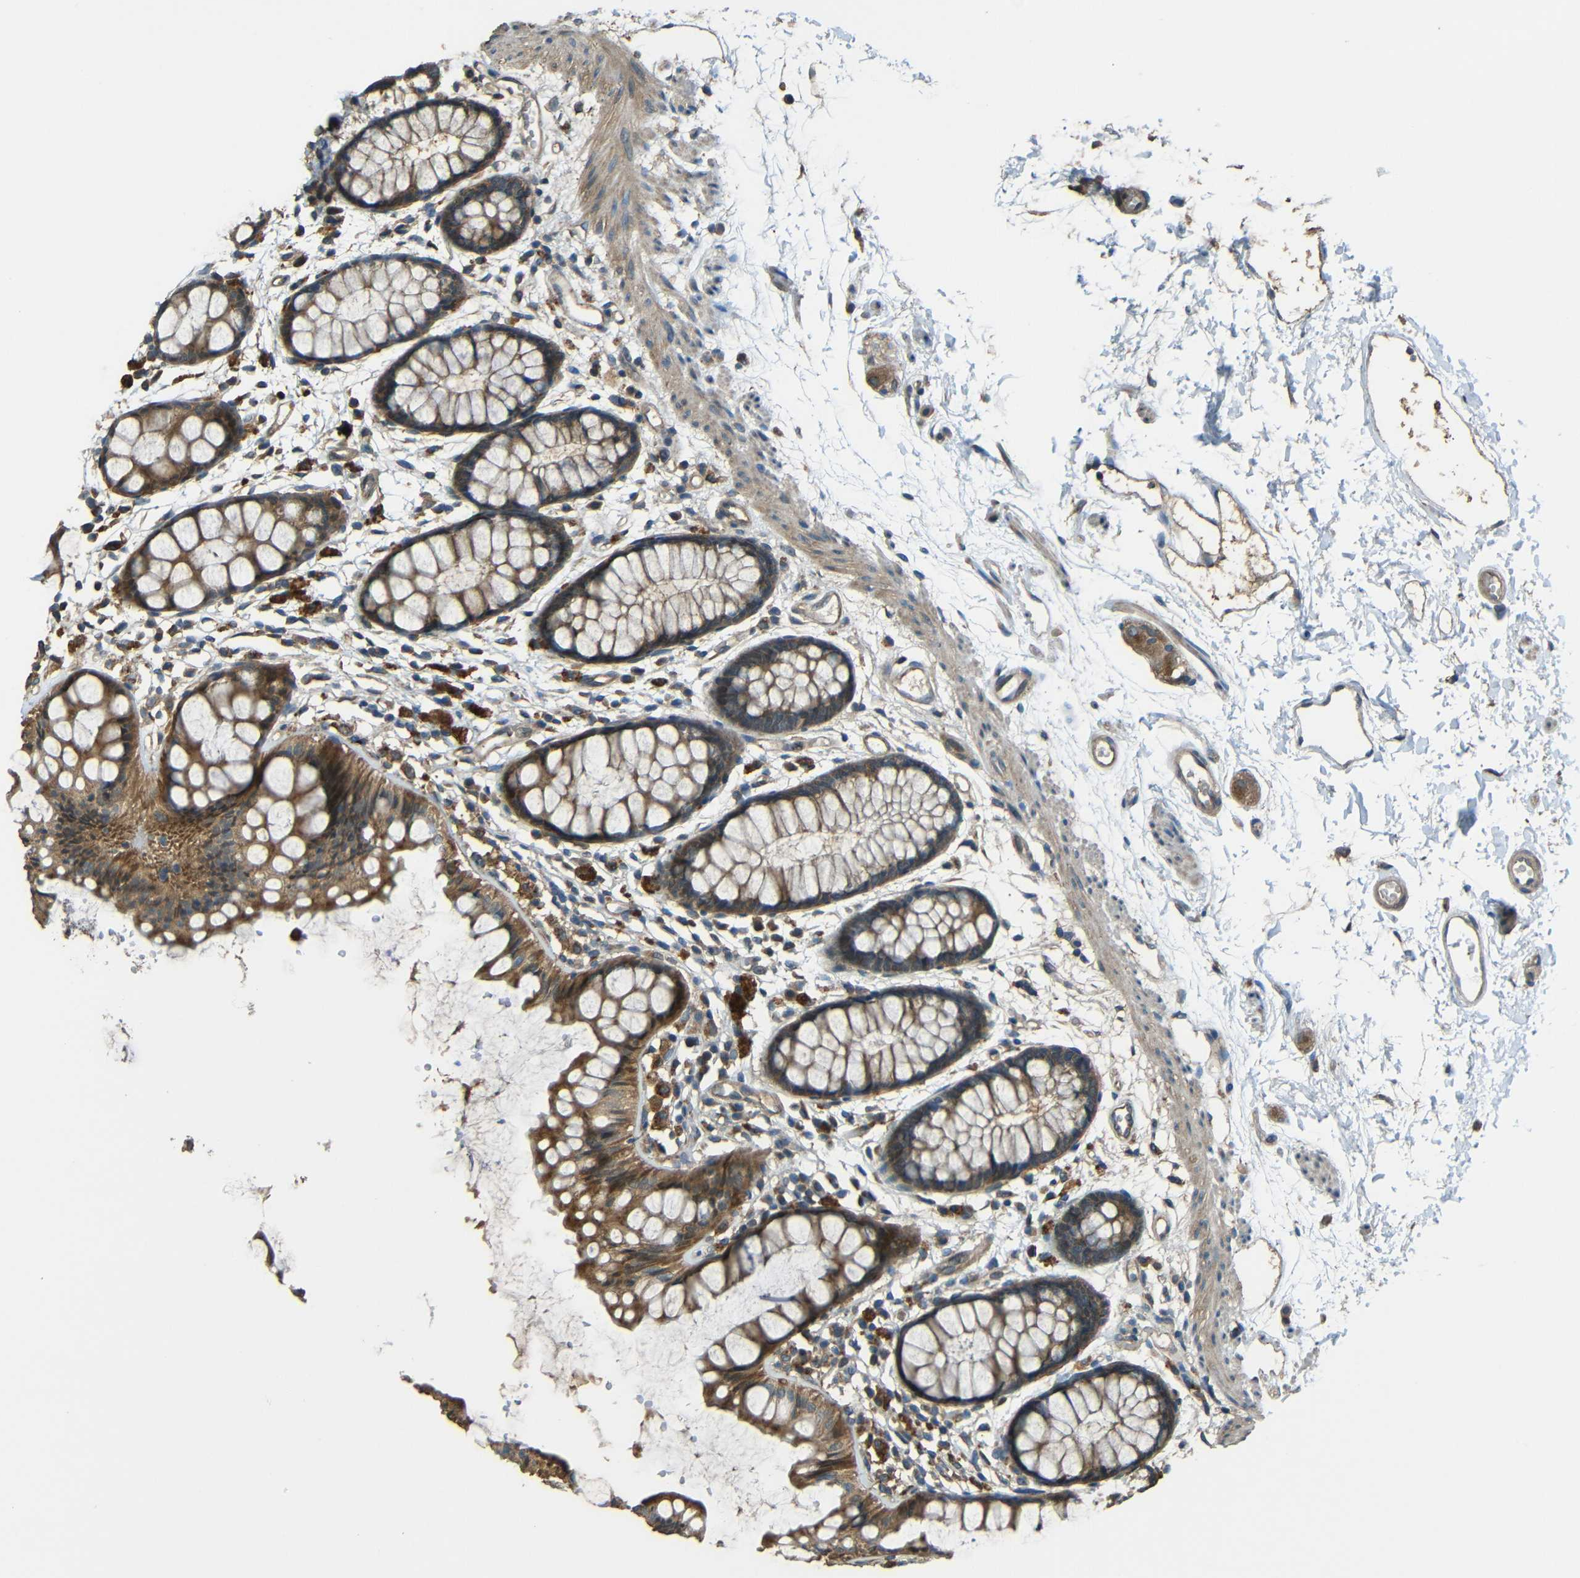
{"staining": {"intensity": "moderate", "quantity": ">75%", "location": "cytoplasmic/membranous"}, "tissue": "rectum", "cell_type": "Glandular cells", "image_type": "normal", "snomed": [{"axis": "morphology", "description": "Normal tissue, NOS"}, {"axis": "topography", "description": "Rectum"}], "caption": "Human rectum stained with a brown dye reveals moderate cytoplasmic/membranous positive positivity in about >75% of glandular cells.", "gene": "ACACA", "patient": {"sex": "female", "age": 66}}